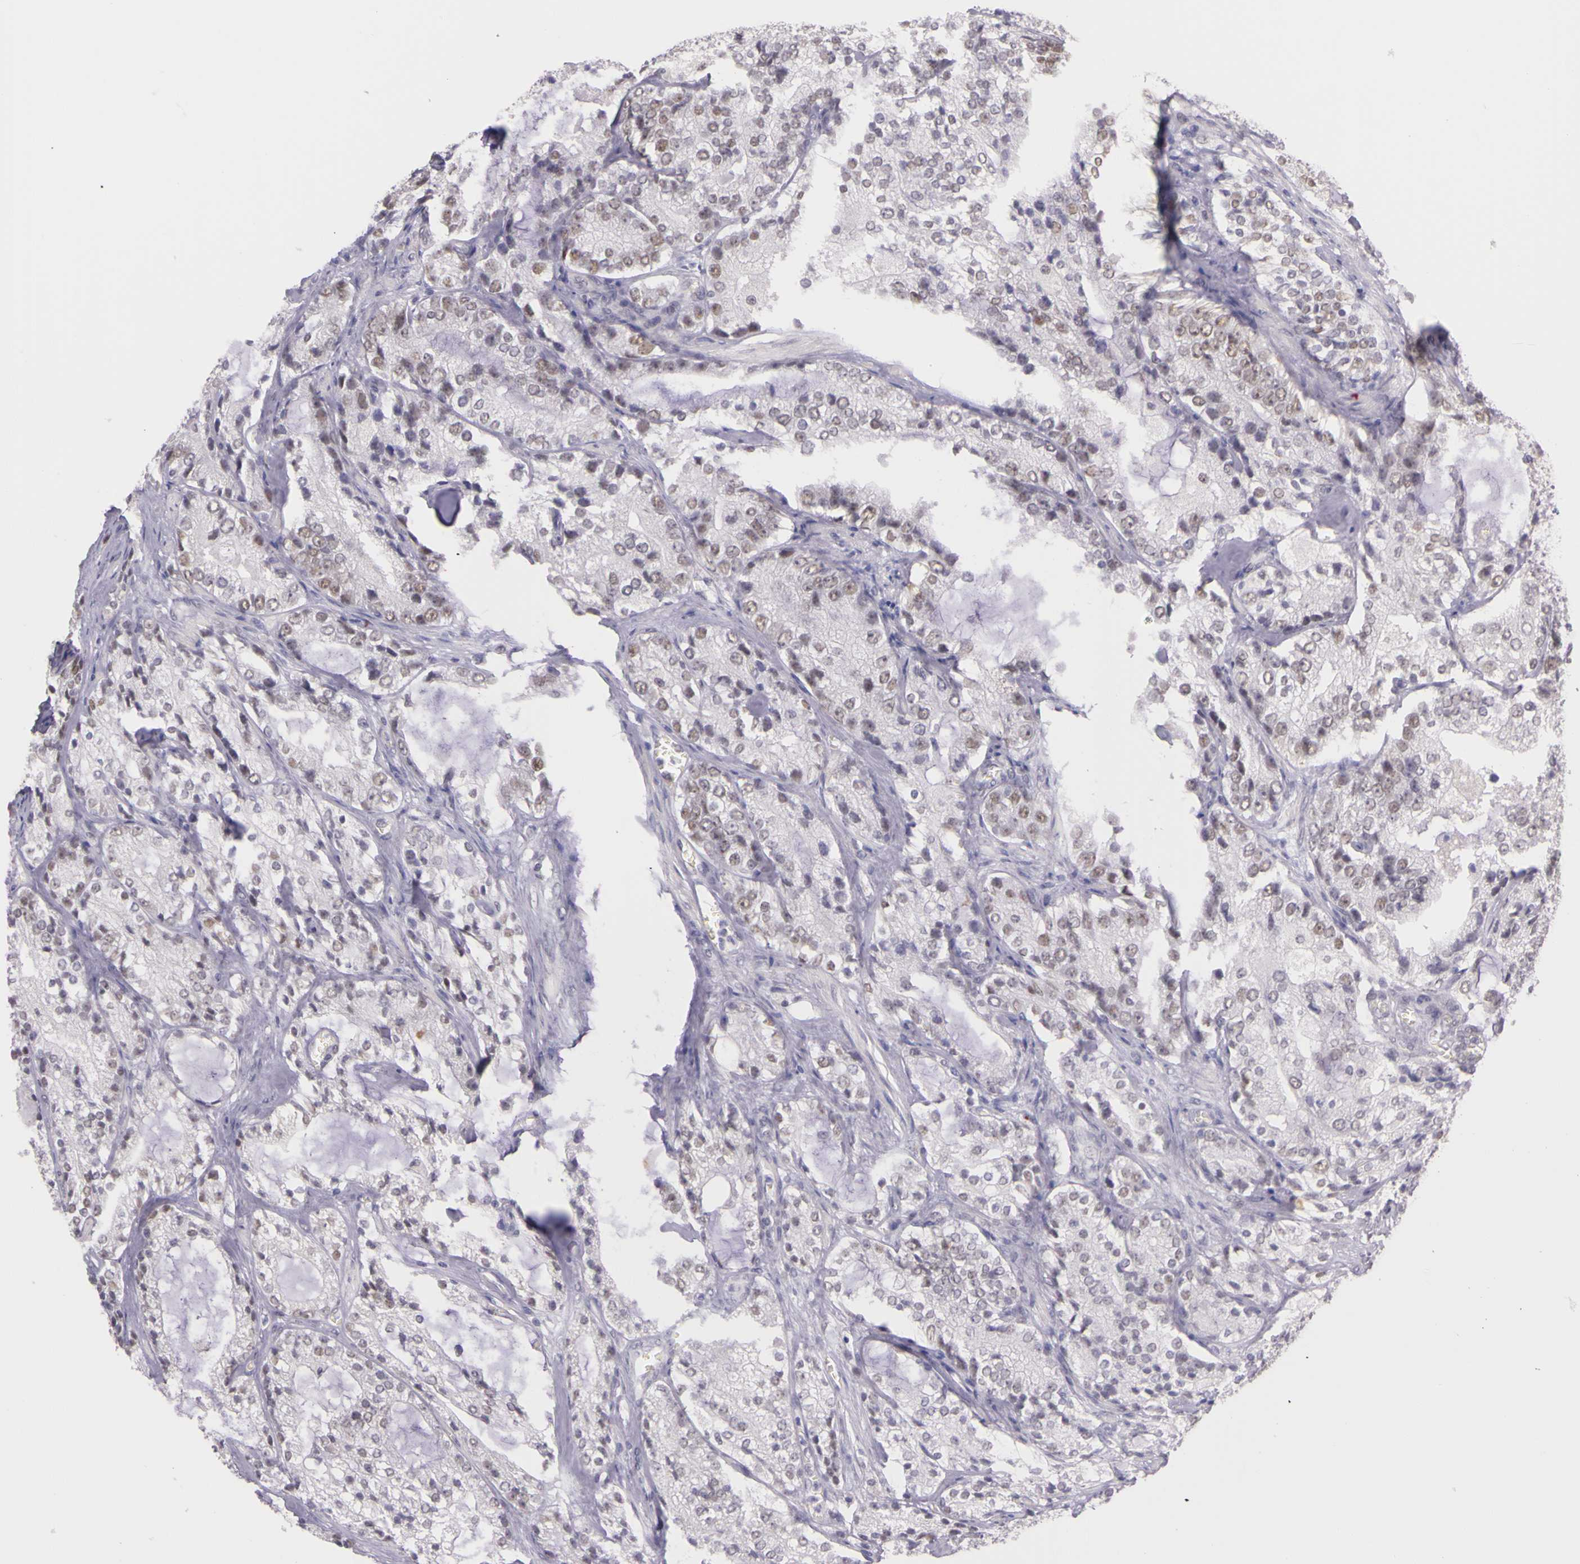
{"staining": {"intensity": "weak", "quantity": "25%-75%", "location": "nuclear"}, "tissue": "prostate cancer", "cell_type": "Tumor cells", "image_type": "cancer", "snomed": [{"axis": "morphology", "description": "Adenocarcinoma, High grade"}, {"axis": "topography", "description": "Prostate"}], "caption": "Prostate cancer was stained to show a protein in brown. There is low levels of weak nuclear positivity in approximately 25%-75% of tumor cells. Nuclei are stained in blue.", "gene": "WDR13", "patient": {"sex": "male", "age": 63}}